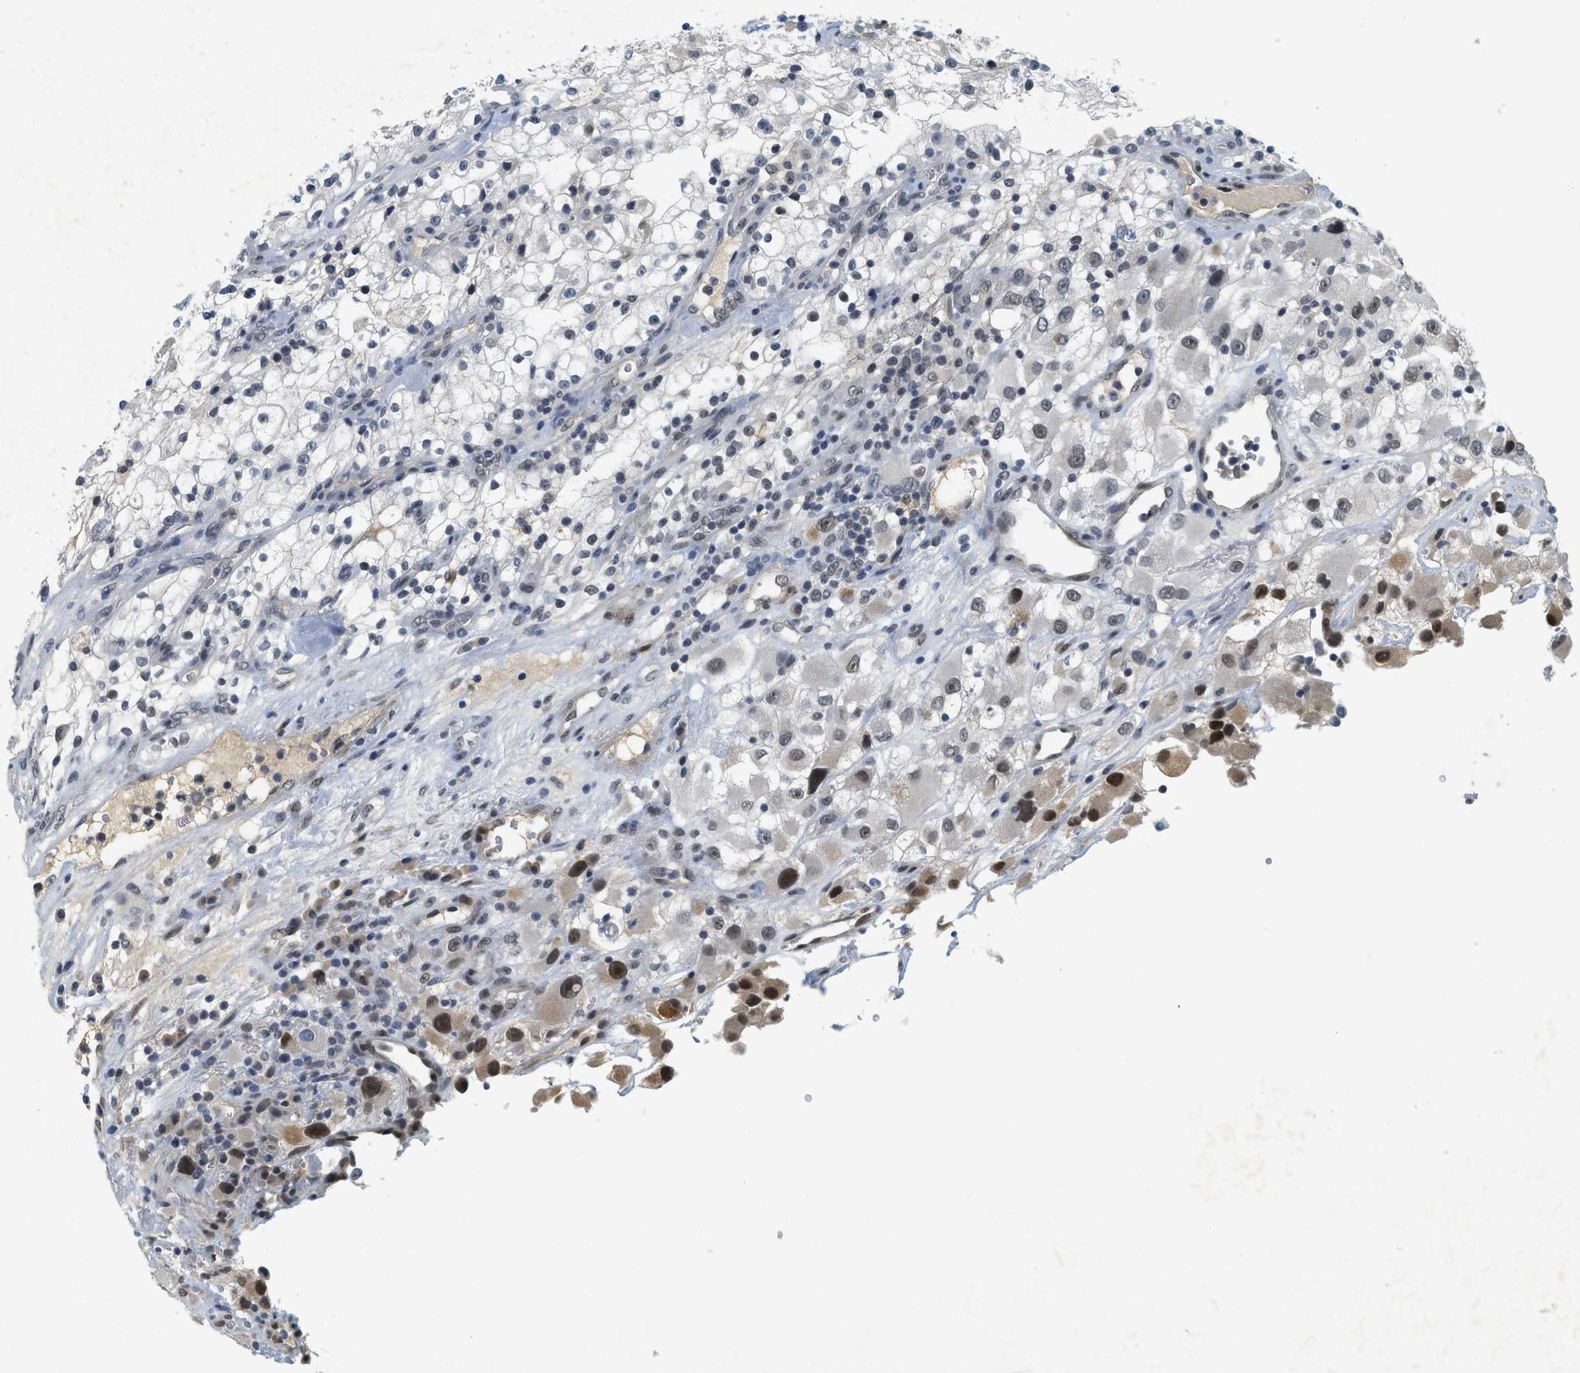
{"staining": {"intensity": "moderate", "quantity": "<25%", "location": "nuclear"}, "tissue": "renal cancer", "cell_type": "Tumor cells", "image_type": "cancer", "snomed": [{"axis": "morphology", "description": "Adenocarcinoma, NOS"}, {"axis": "topography", "description": "Kidney"}], "caption": "Adenocarcinoma (renal) stained with DAB immunohistochemistry exhibits low levels of moderate nuclear expression in about <25% of tumor cells.", "gene": "MZF1", "patient": {"sex": "female", "age": 52}}